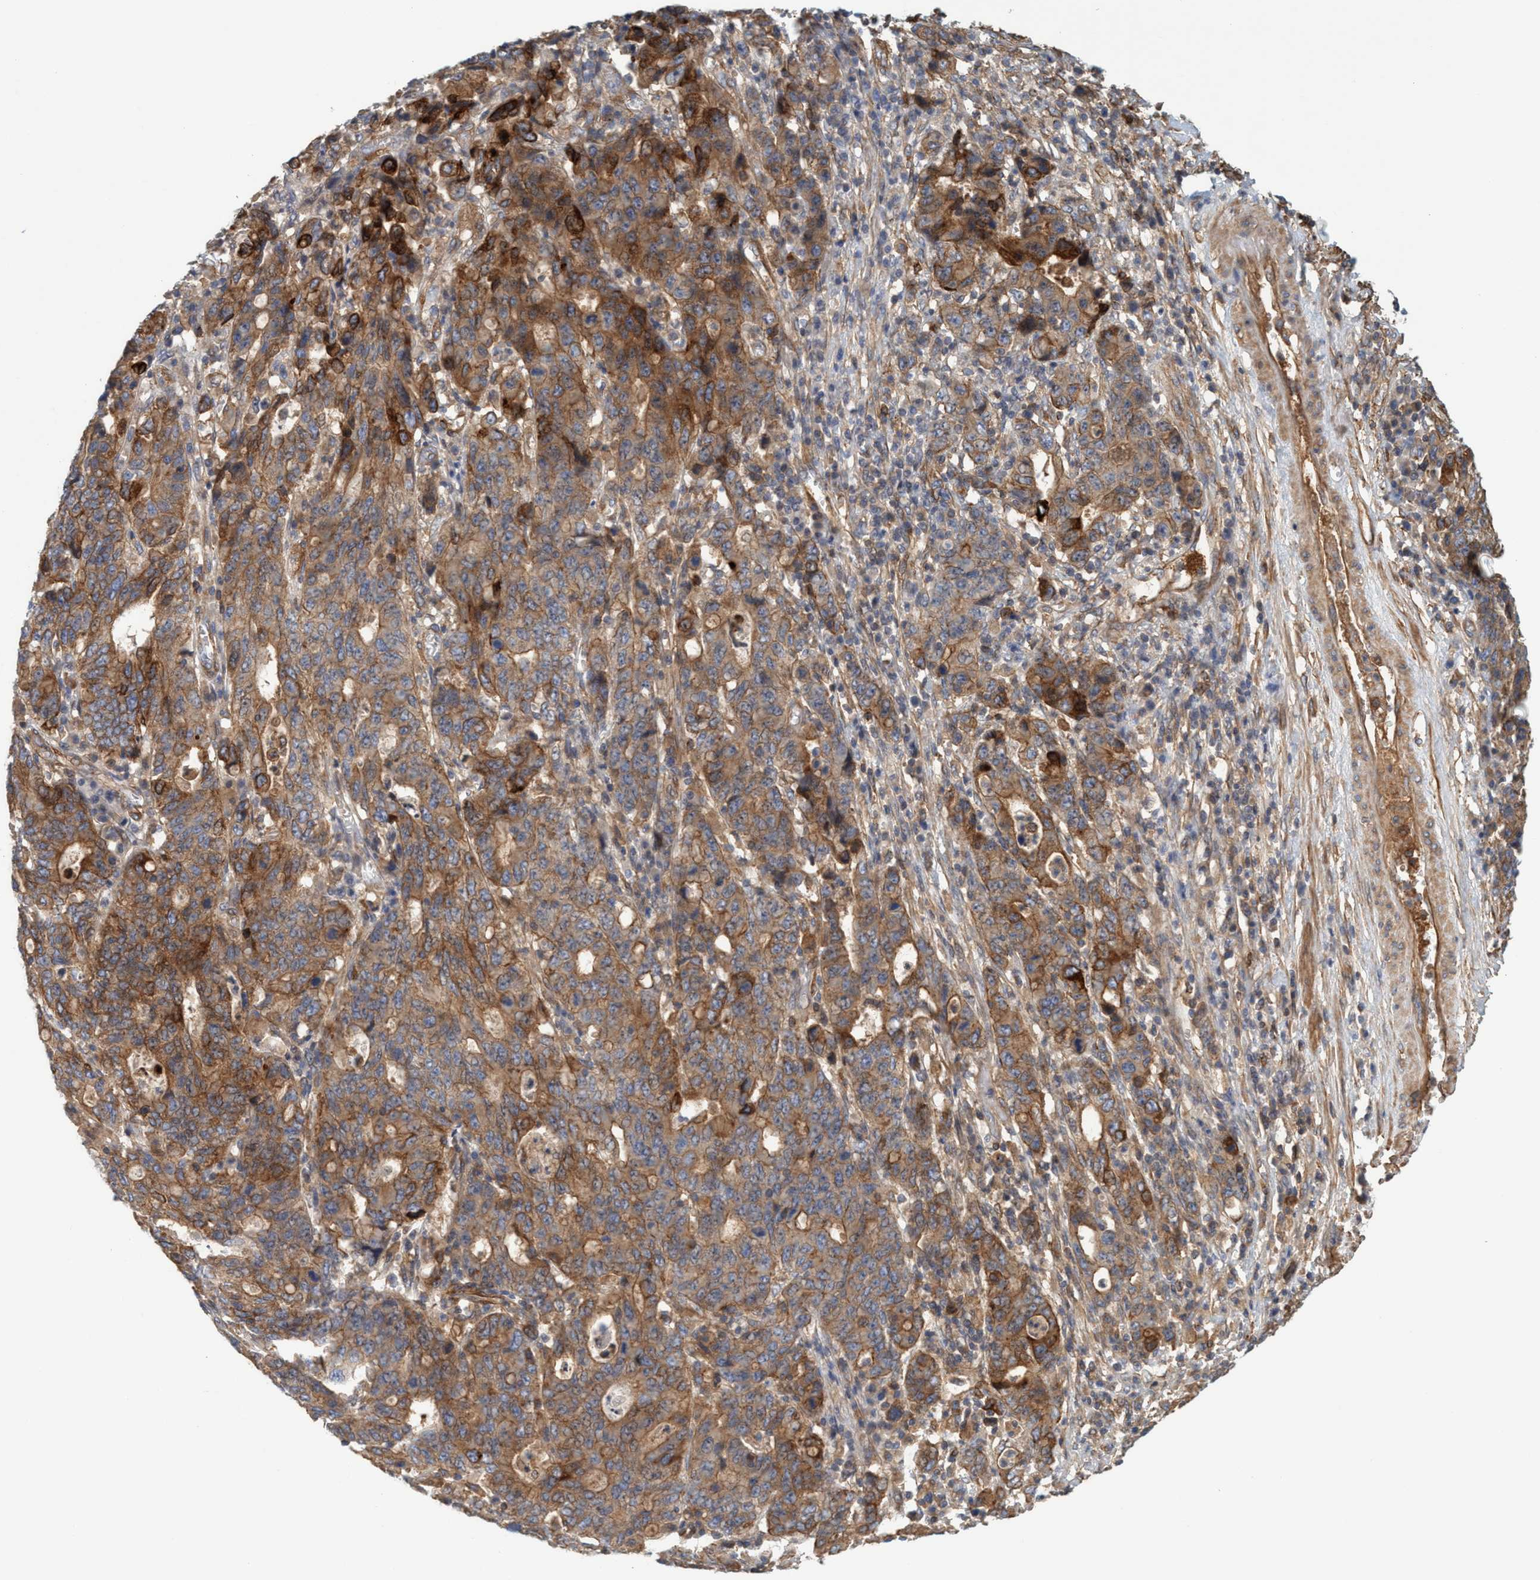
{"staining": {"intensity": "moderate", "quantity": ">75%", "location": "cytoplasmic/membranous"}, "tissue": "stomach cancer", "cell_type": "Tumor cells", "image_type": "cancer", "snomed": [{"axis": "morphology", "description": "Adenocarcinoma, NOS"}, {"axis": "topography", "description": "Stomach, upper"}], "caption": "A histopathology image of stomach cancer stained for a protein reveals moderate cytoplasmic/membranous brown staining in tumor cells.", "gene": "SPECC1", "patient": {"sex": "male", "age": 69}}